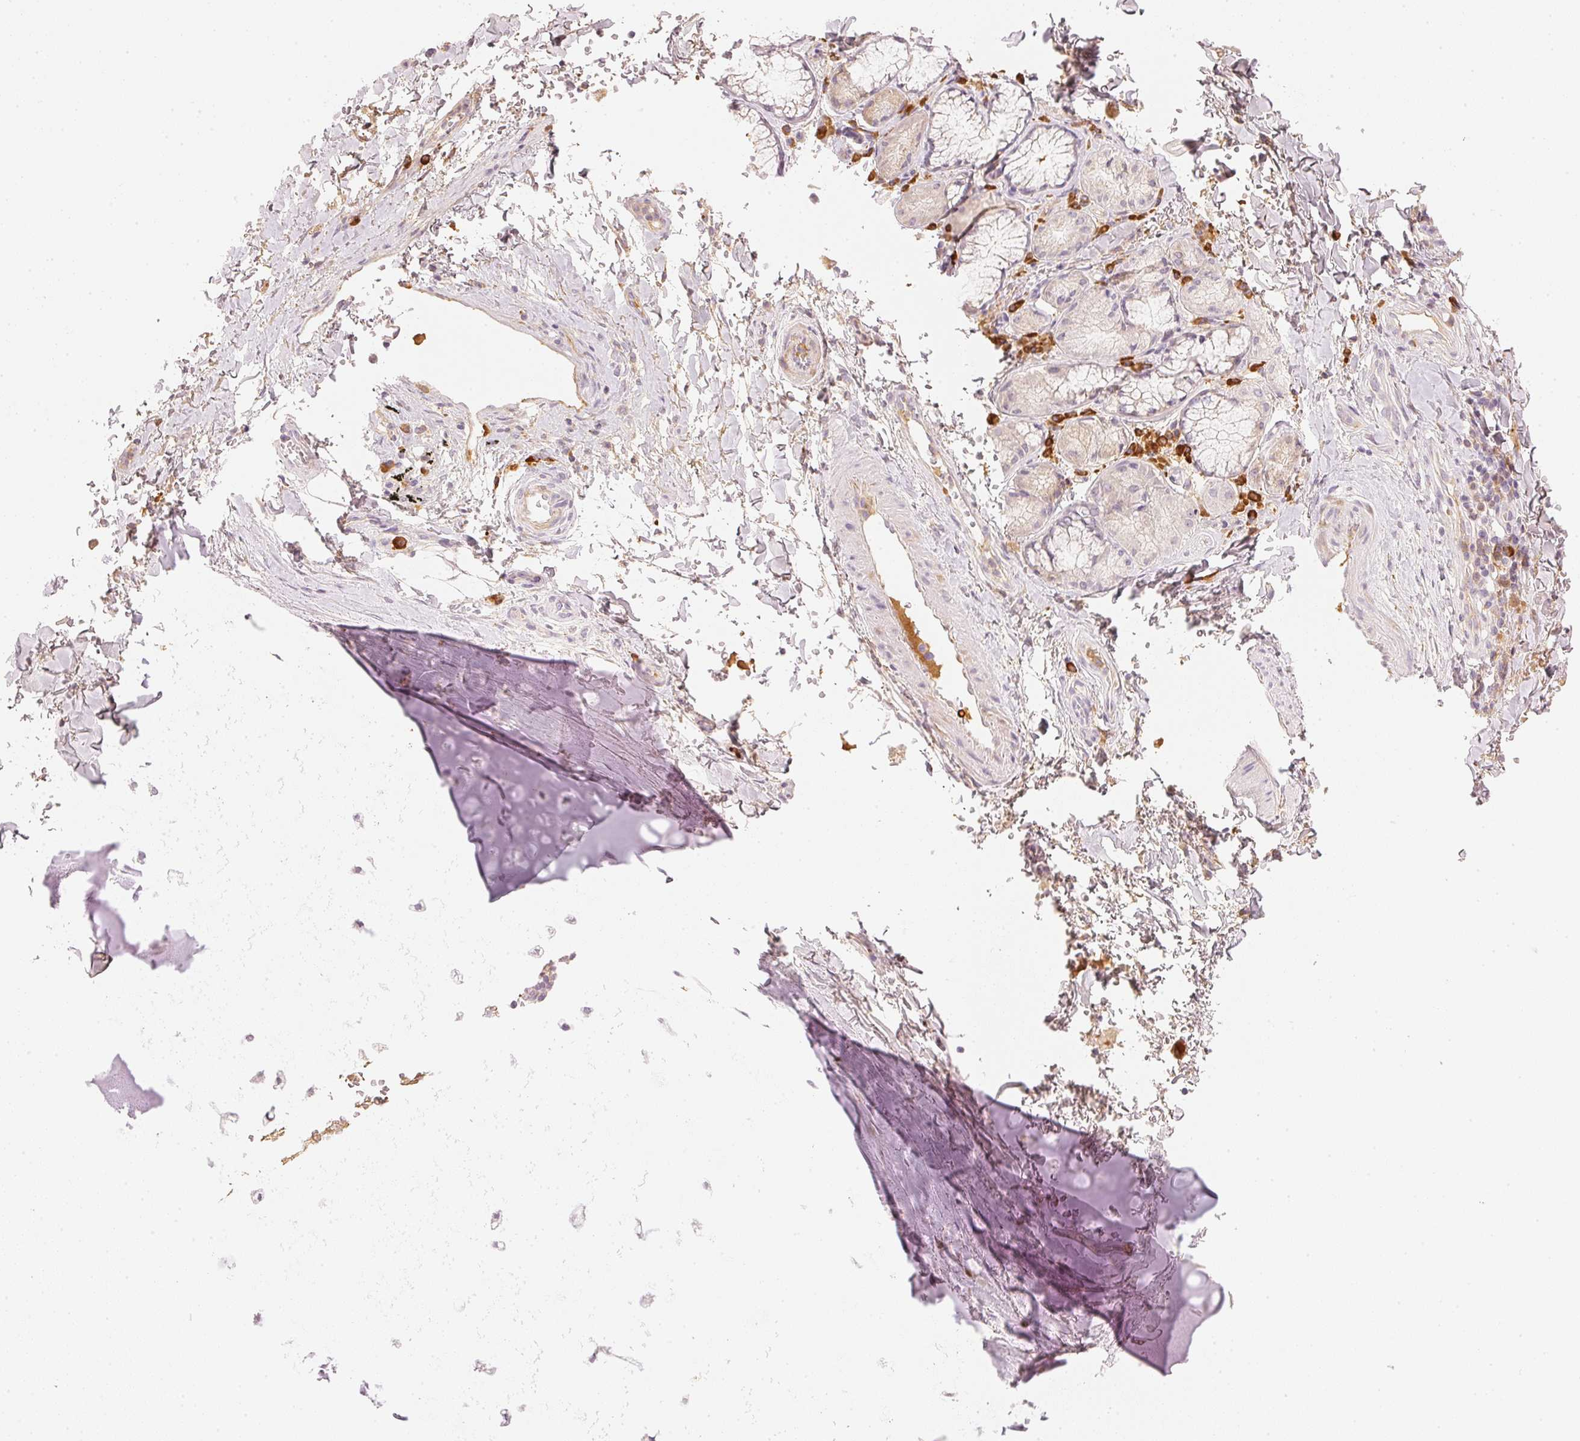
{"staining": {"intensity": "negative", "quantity": "none", "location": "none"}, "tissue": "adipose tissue", "cell_type": "Adipocytes", "image_type": "normal", "snomed": [{"axis": "morphology", "description": "Normal tissue, NOS"}, {"axis": "topography", "description": "Cartilage tissue"}, {"axis": "topography", "description": "Bronchus"}], "caption": "Protein analysis of benign adipose tissue demonstrates no significant expression in adipocytes.", "gene": "RMDN2", "patient": {"sex": "male", "age": 64}}